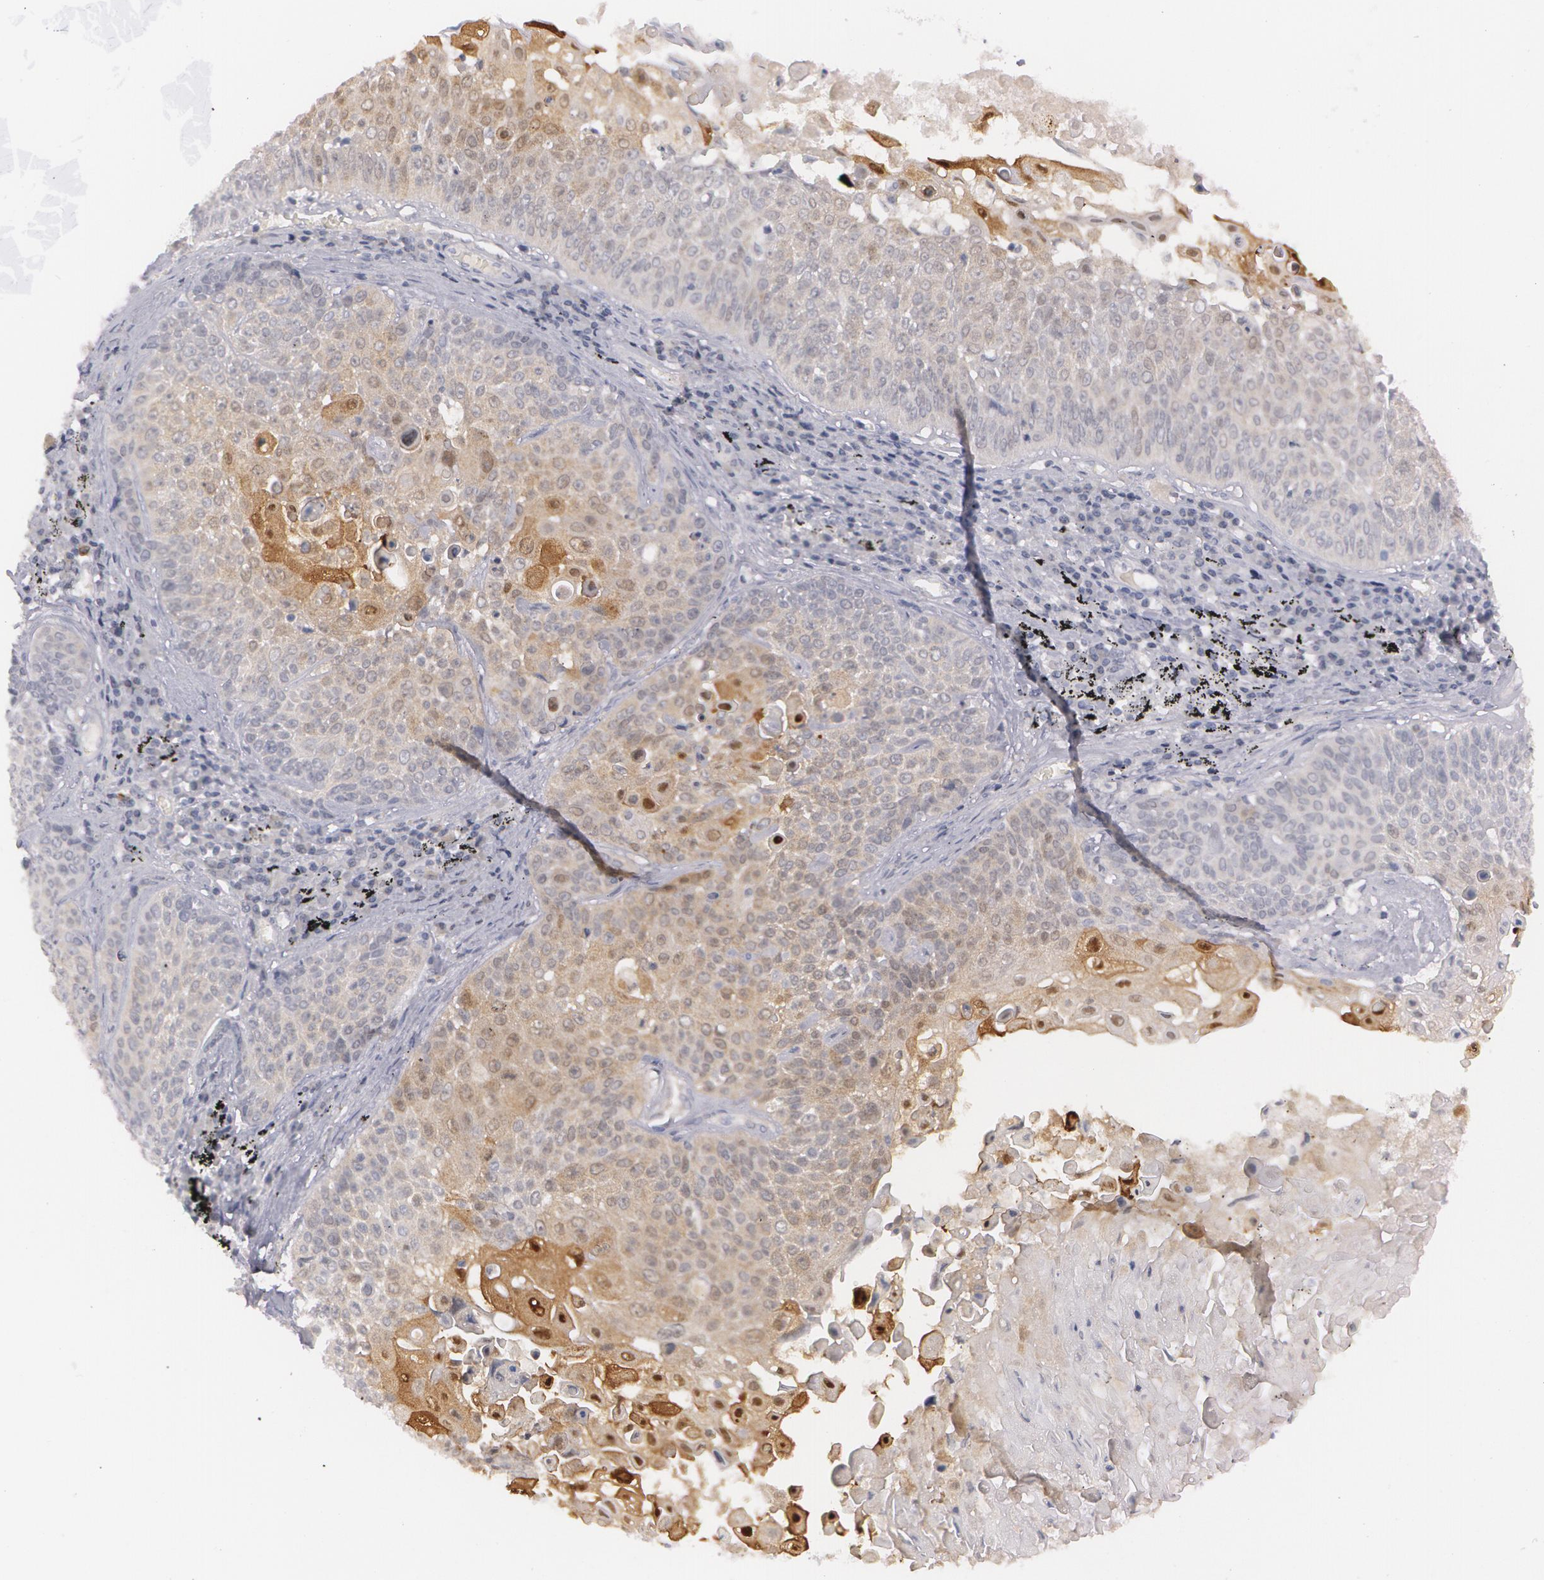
{"staining": {"intensity": "weak", "quantity": "<25%", "location": "cytoplasmic/membranous"}, "tissue": "lung cancer", "cell_type": "Tumor cells", "image_type": "cancer", "snomed": [{"axis": "morphology", "description": "Adenocarcinoma, NOS"}, {"axis": "topography", "description": "Lung"}], "caption": "IHC of lung adenocarcinoma demonstrates no positivity in tumor cells.", "gene": "IL1RN", "patient": {"sex": "male", "age": 60}}